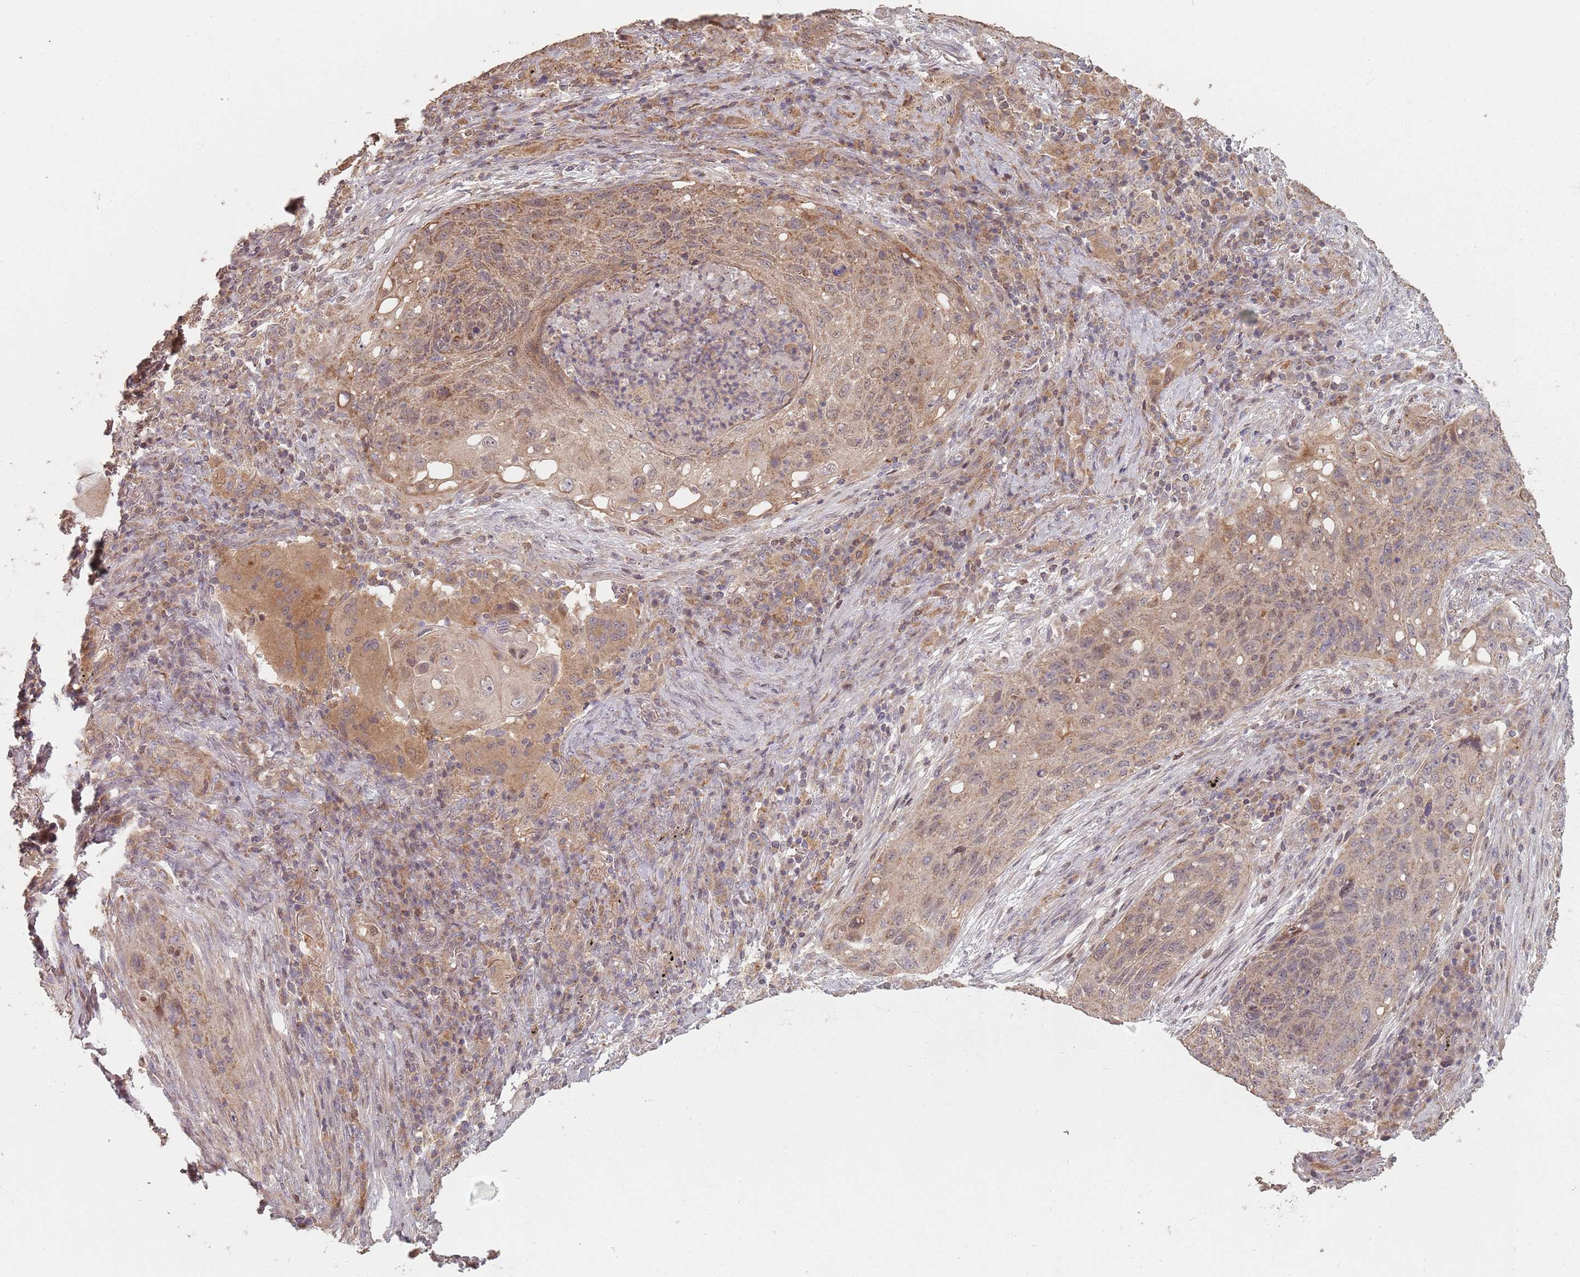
{"staining": {"intensity": "moderate", "quantity": ">75%", "location": "cytoplasmic/membranous,nuclear"}, "tissue": "lung cancer", "cell_type": "Tumor cells", "image_type": "cancer", "snomed": [{"axis": "morphology", "description": "Squamous cell carcinoma, NOS"}, {"axis": "topography", "description": "Lung"}], "caption": "This is an image of immunohistochemistry (IHC) staining of lung squamous cell carcinoma, which shows moderate expression in the cytoplasmic/membranous and nuclear of tumor cells.", "gene": "VPS52", "patient": {"sex": "female", "age": 63}}